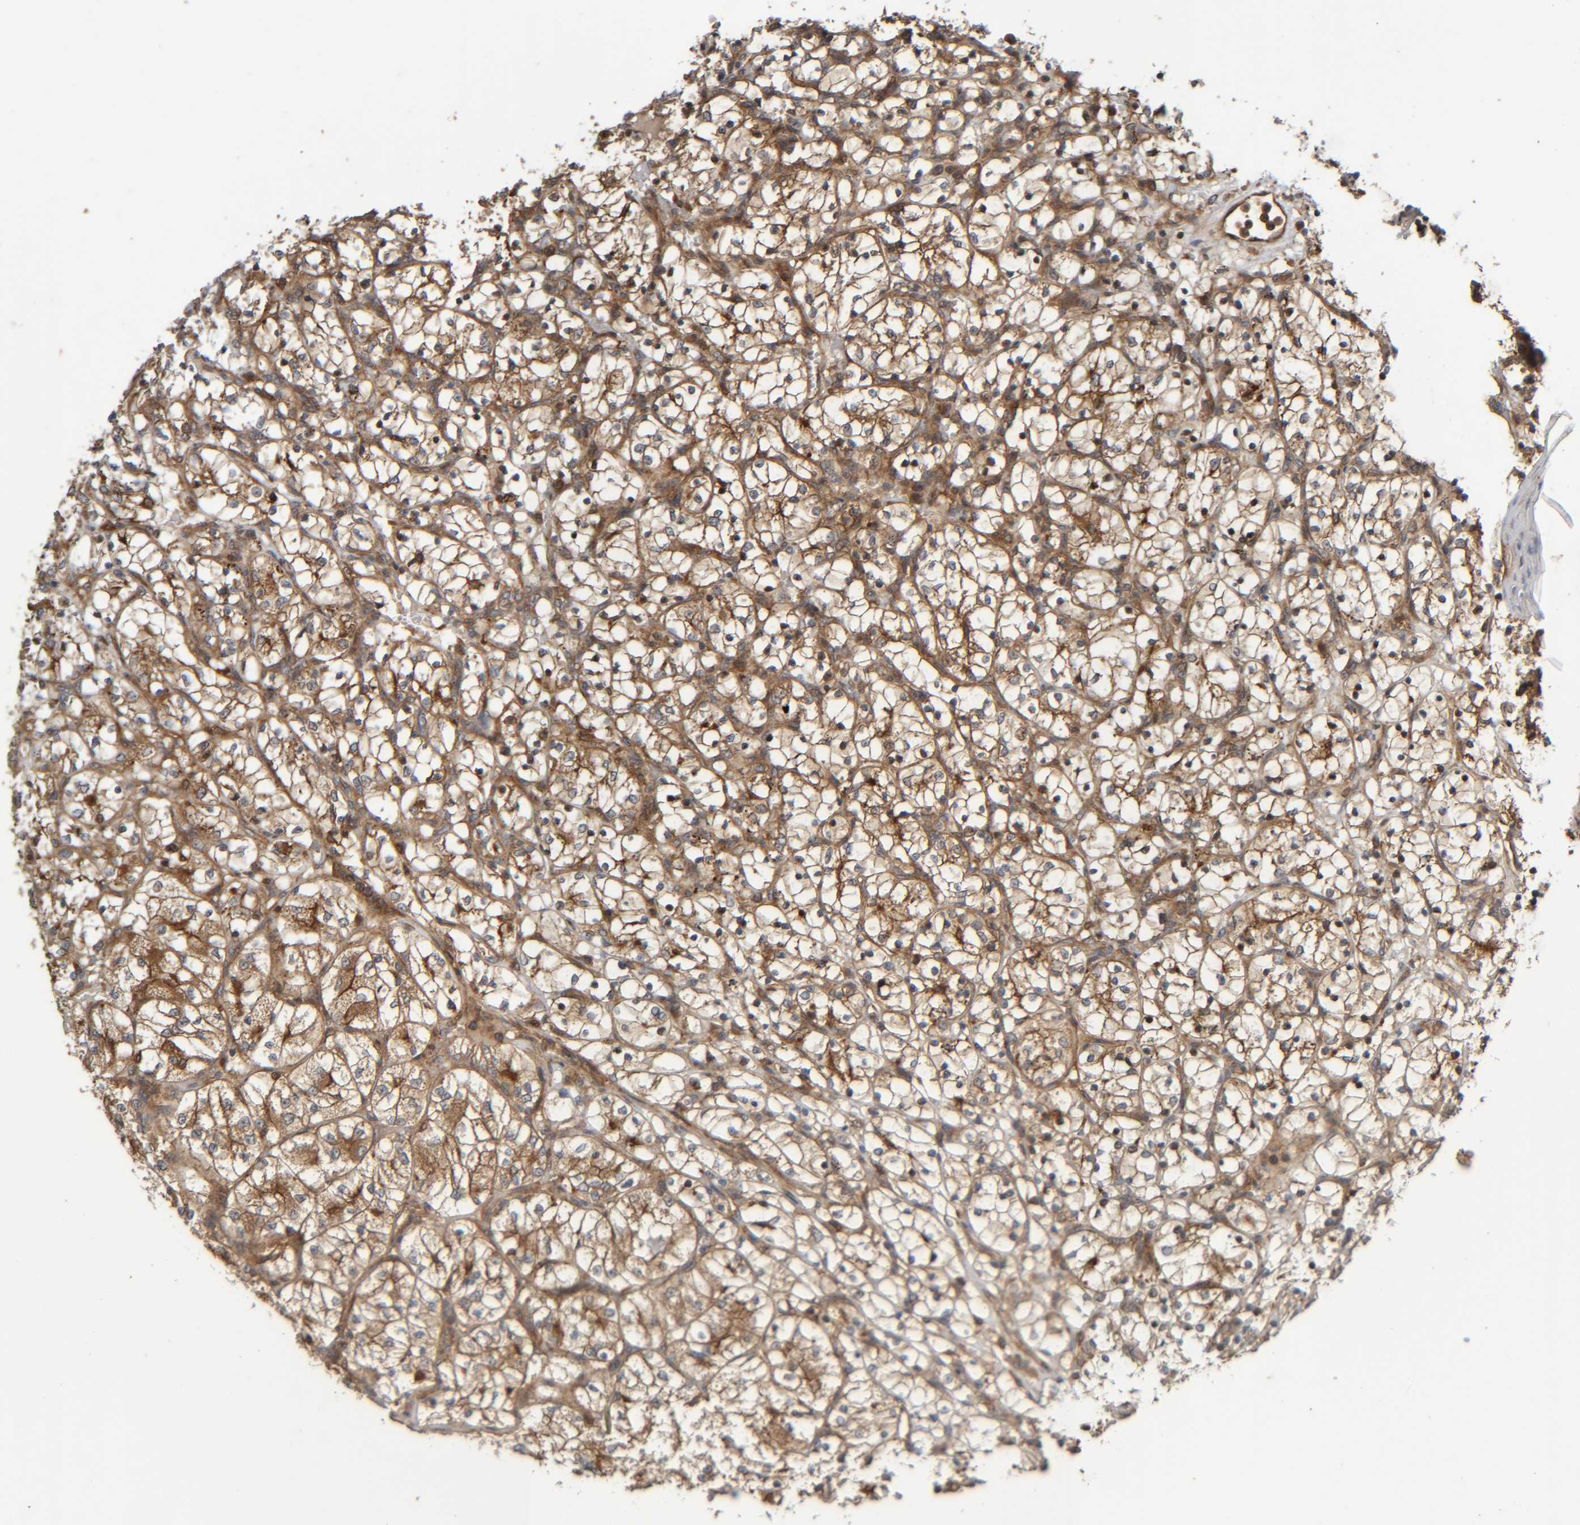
{"staining": {"intensity": "moderate", "quantity": ">75%", "location": "cytoplasmic/membranous"}, "tissue": "renal cancer", "cell_type": "Tumor cells", "image_type": "cancer", "snomed": [{"axis": "morphology", "description": "Adenocarcinoma, NOS"}, {"axis": "topography", "description": "Kidney"}], "caption": "This is an image of immunohistochemistry (IHC) staining of adenocarcinoma (renal), which shows moderate positivity in the cytoplasmic/membranous of tumor cells.", "gene": "CCDC57", "patient": {"sex": "female", "age": 69}}